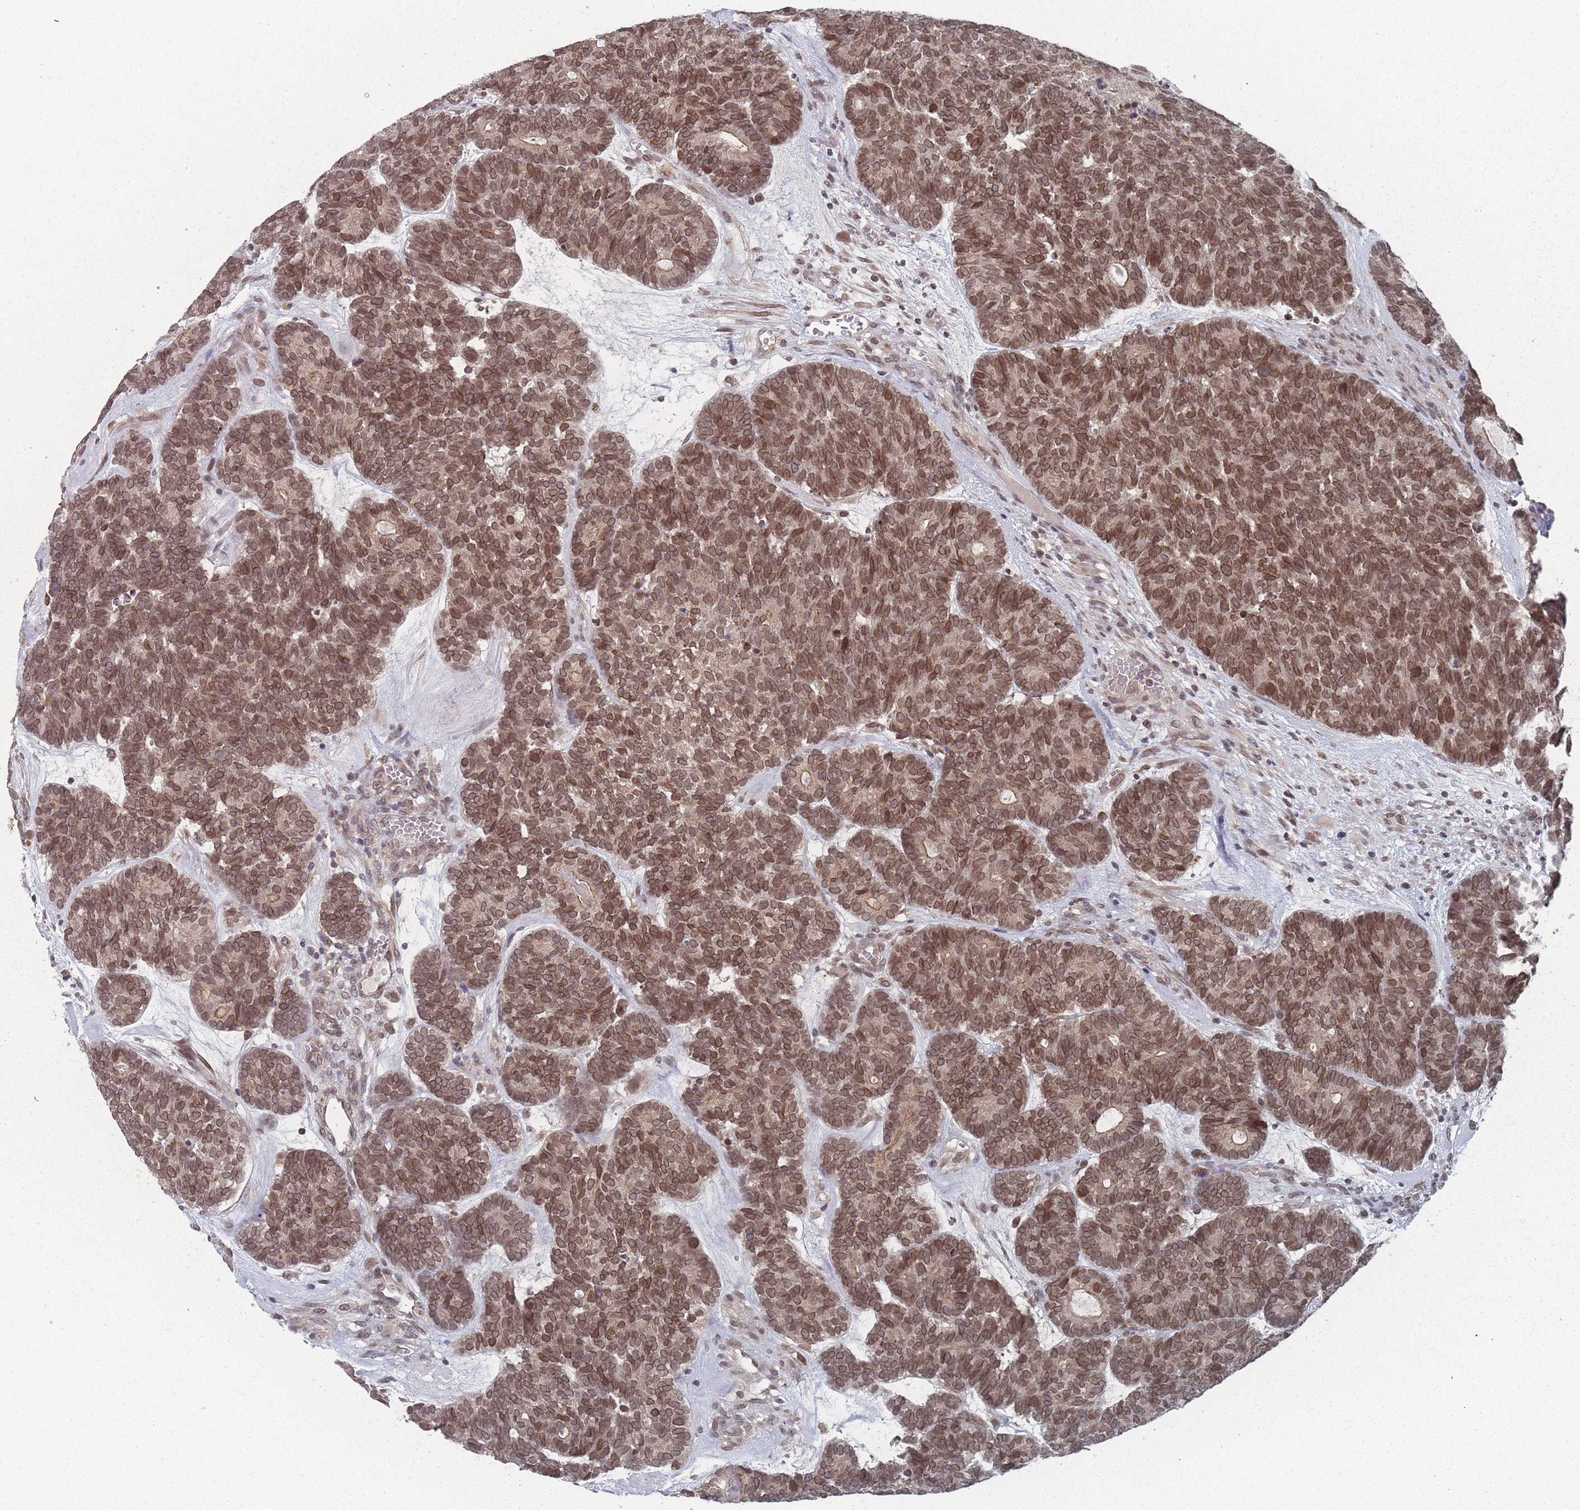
{"staining": {"intensity": "moderate", "quantity": ">75%", "location": "cytoplasmic/membranous,nuclear"}, "tissue": "head and neck cancer", "cell_type": "Tumor cells", "image_type": "cancer", "snomed": [{"axis": "morphology", "description": "Adenocarcinoma, NOS"}, {"axis": "topography", "description": "Head-Neck"}], "caption": "Tumor cells demonstrate medium levels of moderate cytoplasmic/membranous and nuclear expression in about >75% of cells in human head and neck cancer (adenocarcinoma).", "gene": "TBC1D25", "patient": {"sex": "female", "age": 81}}